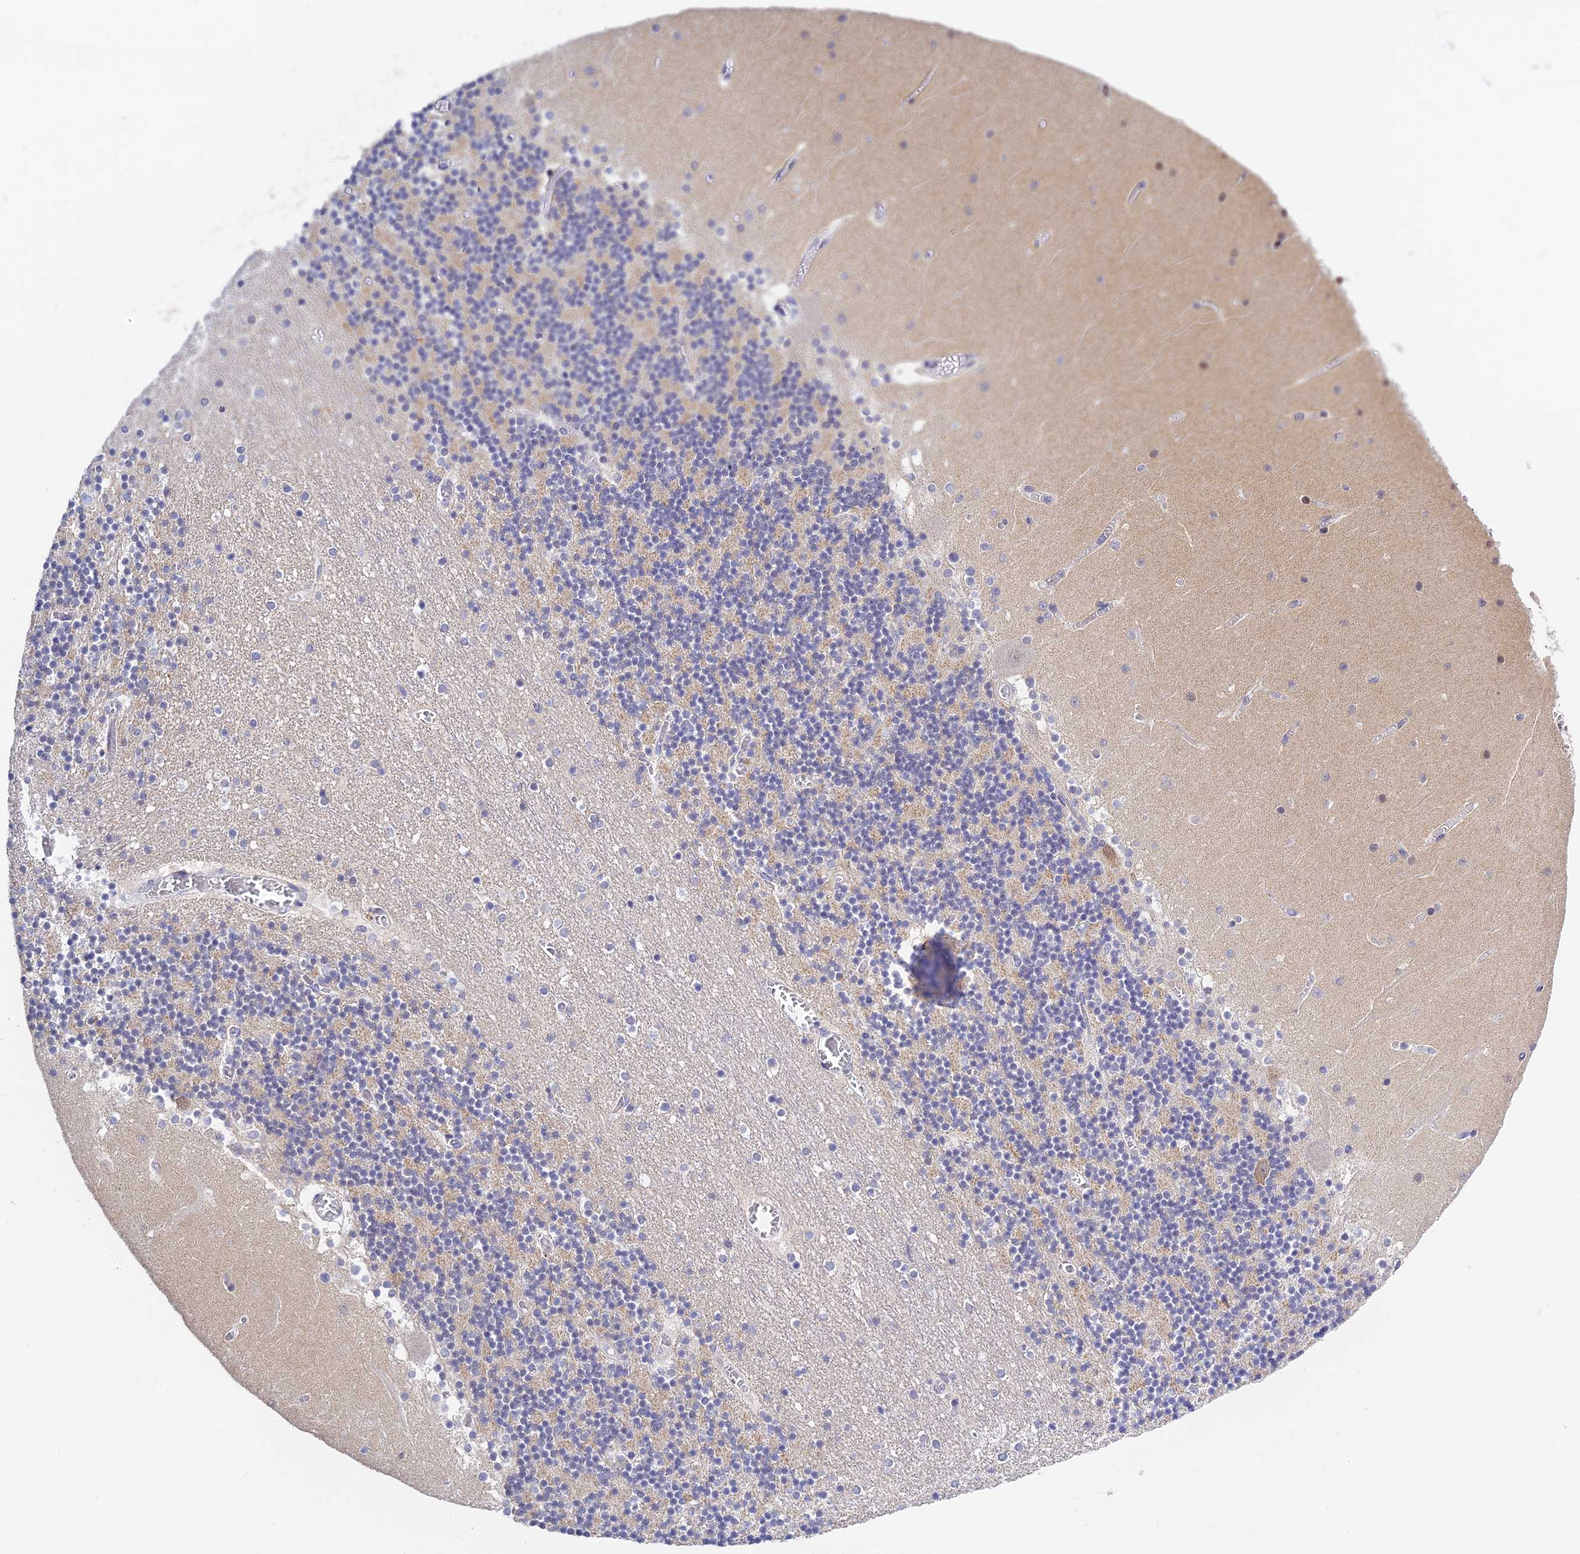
{"staining": {"intensity": "negative", "quantity": "none", "location": "none"}, "tissue": "cerebellum", "cell_type": "Cells in granular layer", "image_type": "normal", "snomed": [{"axis": "morphology", "description": "Normal tissue, NOS"}, {"axis": "topography", "description": "Cerebellum"}], "caption": "Immunohistochemistry image of benign cerebellum: human cerebellum stained with DAB shows no significant protein positivity in cells in granular layer.", "gene": "HOXB1", "patient": {"sex": "female", "age": 28}}